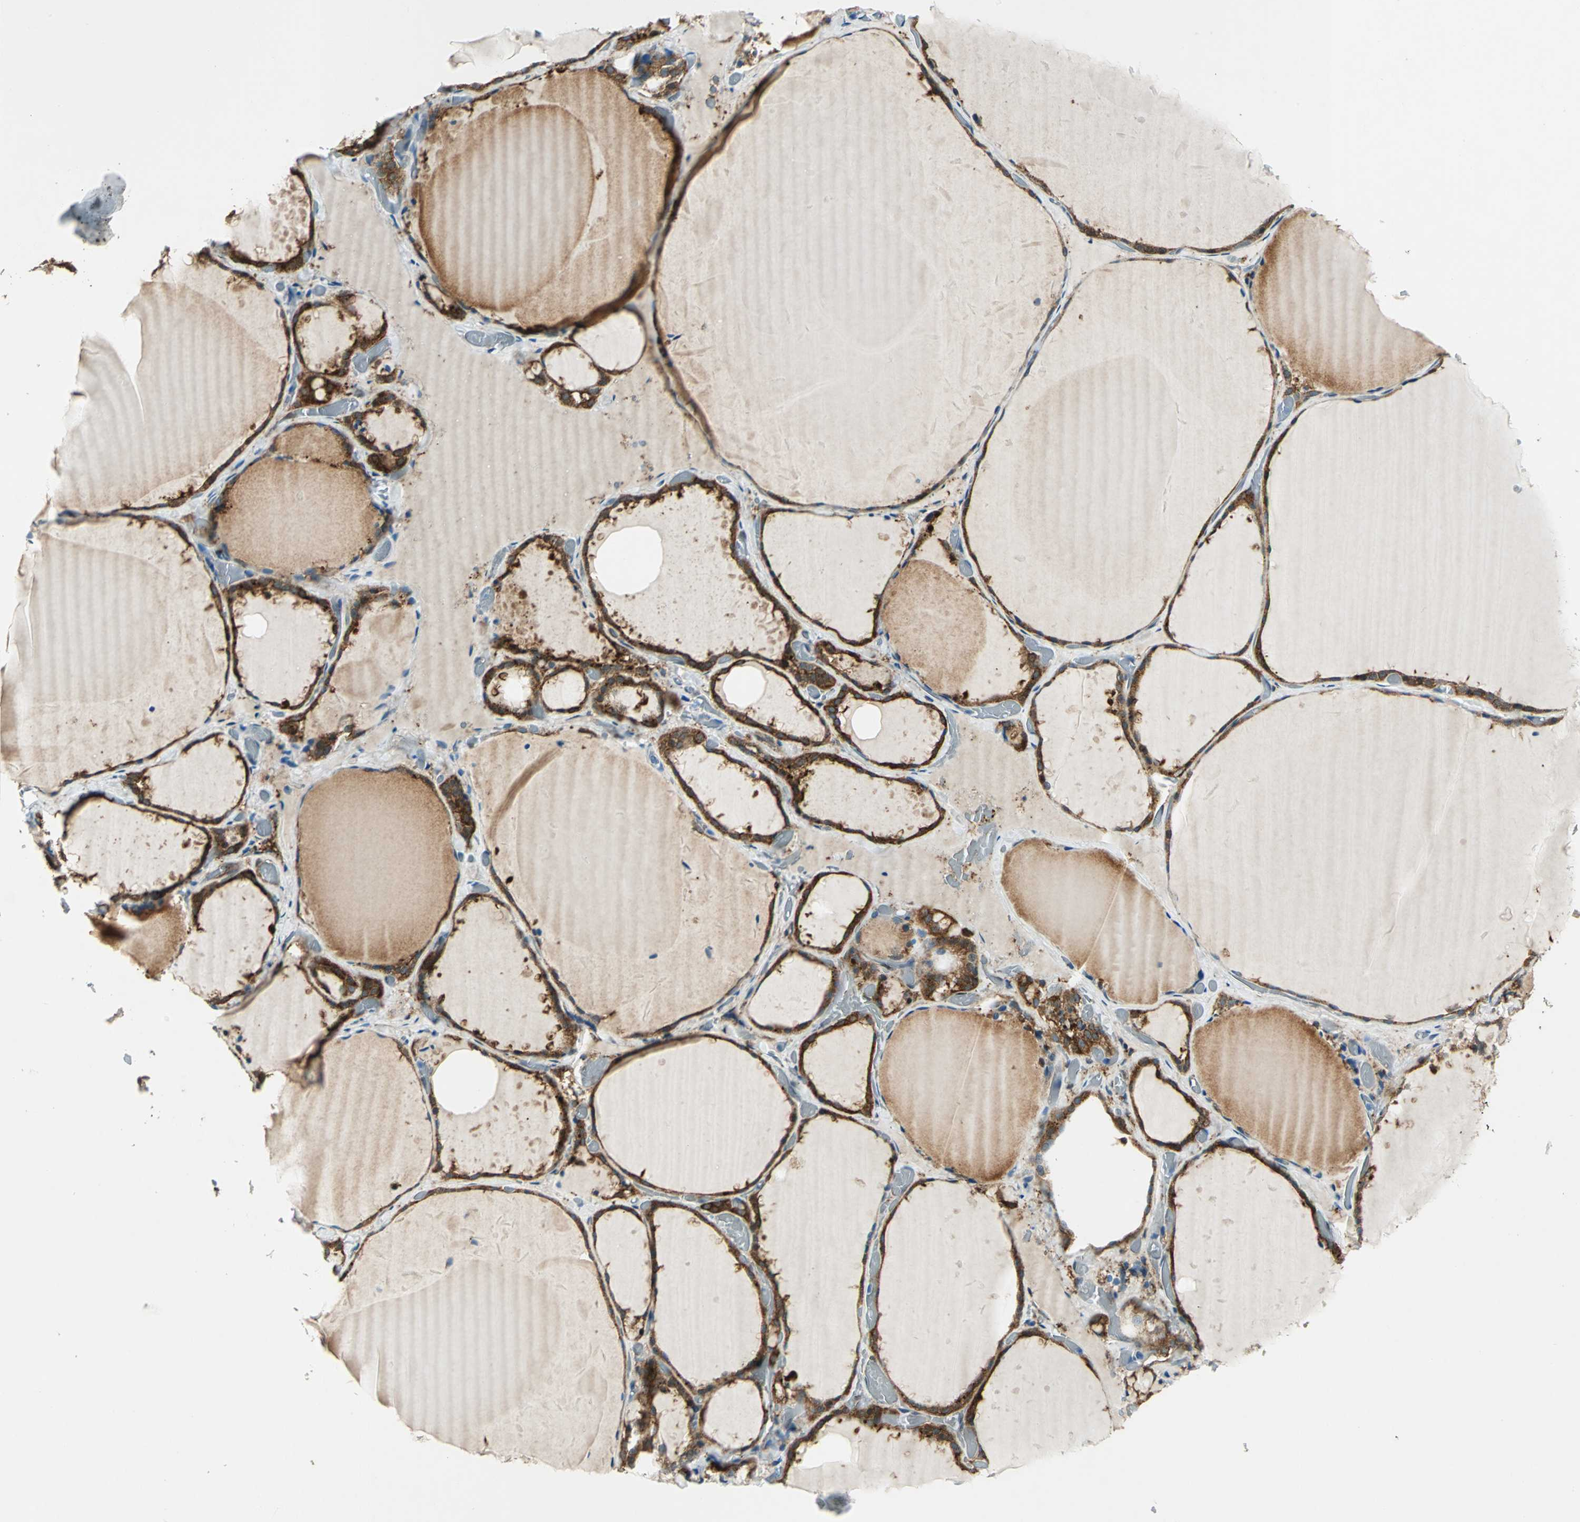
{"staining": {"intensity": "strong", "quantity": ">75%", "location": "cytoplasmic/membranous"}, "tissue": "thyroid gland", "cell_type": "Glandular cells", "image_type": "normal", "snomed": [{"axis": "morphology", "description": "Normal tissue, NOS"}, {"axis": "topography", "description": "Thyroid gland"}], "caption": "DAB (3,3'-diaminobenzidine) immunohistochemical staining of normal thyroid gland shows strong cytoplasmic/membranous protein expression in approximately >75% of glandular cells. The protein is stained brown, and the nuclei are stained in blue (DAB IHC with brightfield microscopy, high magnification).", "gene": "HSPB1", "patient": {"sex": "female", "age": 22}}